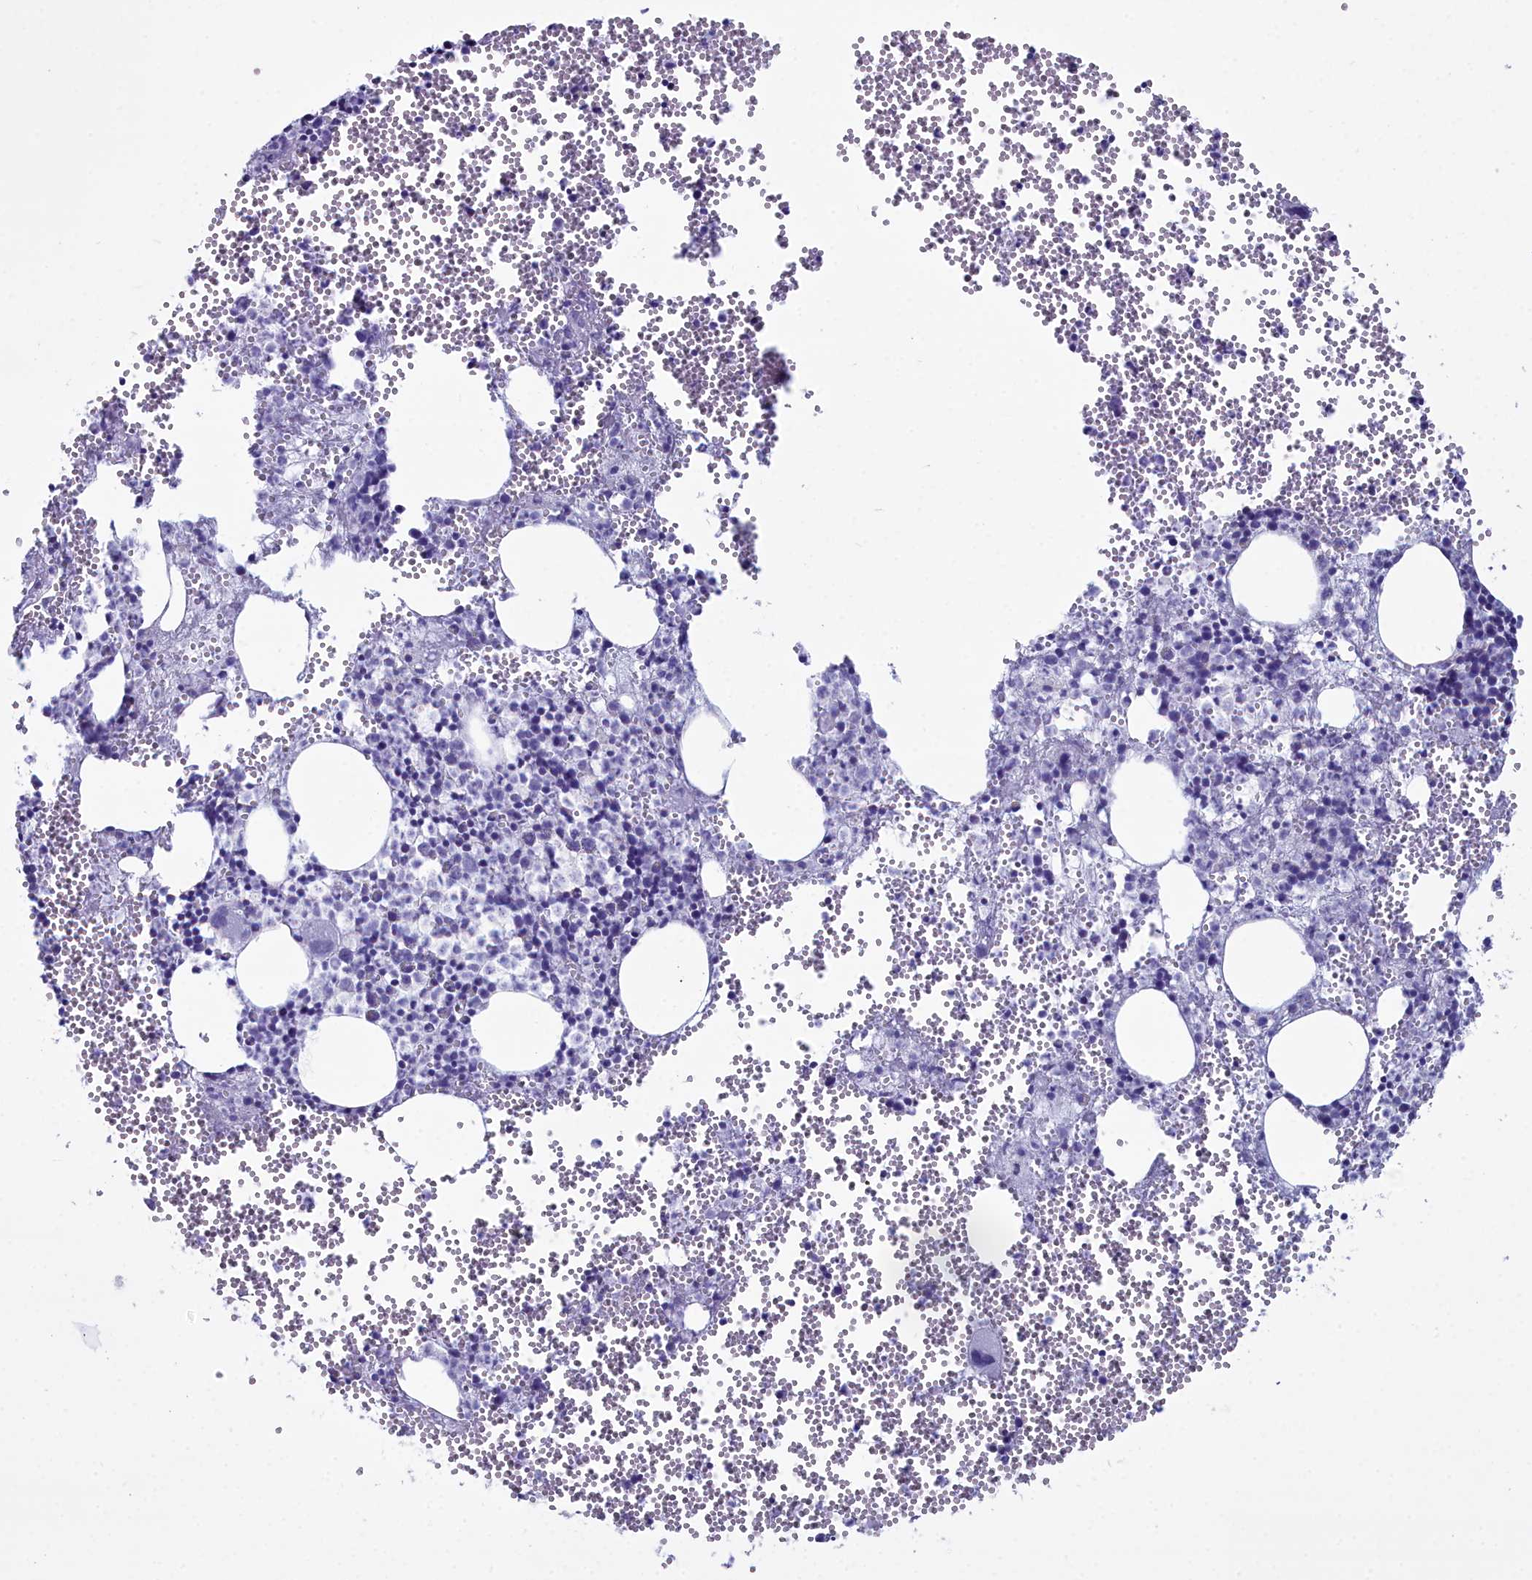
{"staining": {"intensity": "negative", "quantity": "none", "location": "none"}, "tissue": "bone marrow", "cell_type": "Hematopoietic cells", "image_type": "normal", "snomed": [{"axis": "morphology", "description": "Normal tissue, NOS"}, {"axis": "topography", "description": "Bone marrow"}], "caption": "Benign bone marrow was stained to show a protein in brown. There is no significant positivity in hematopoietic cells. (DAB immunohistochemistry, high magnification).", "gene": "MAP6", "patient": {"sex": "female", "age": 77}}